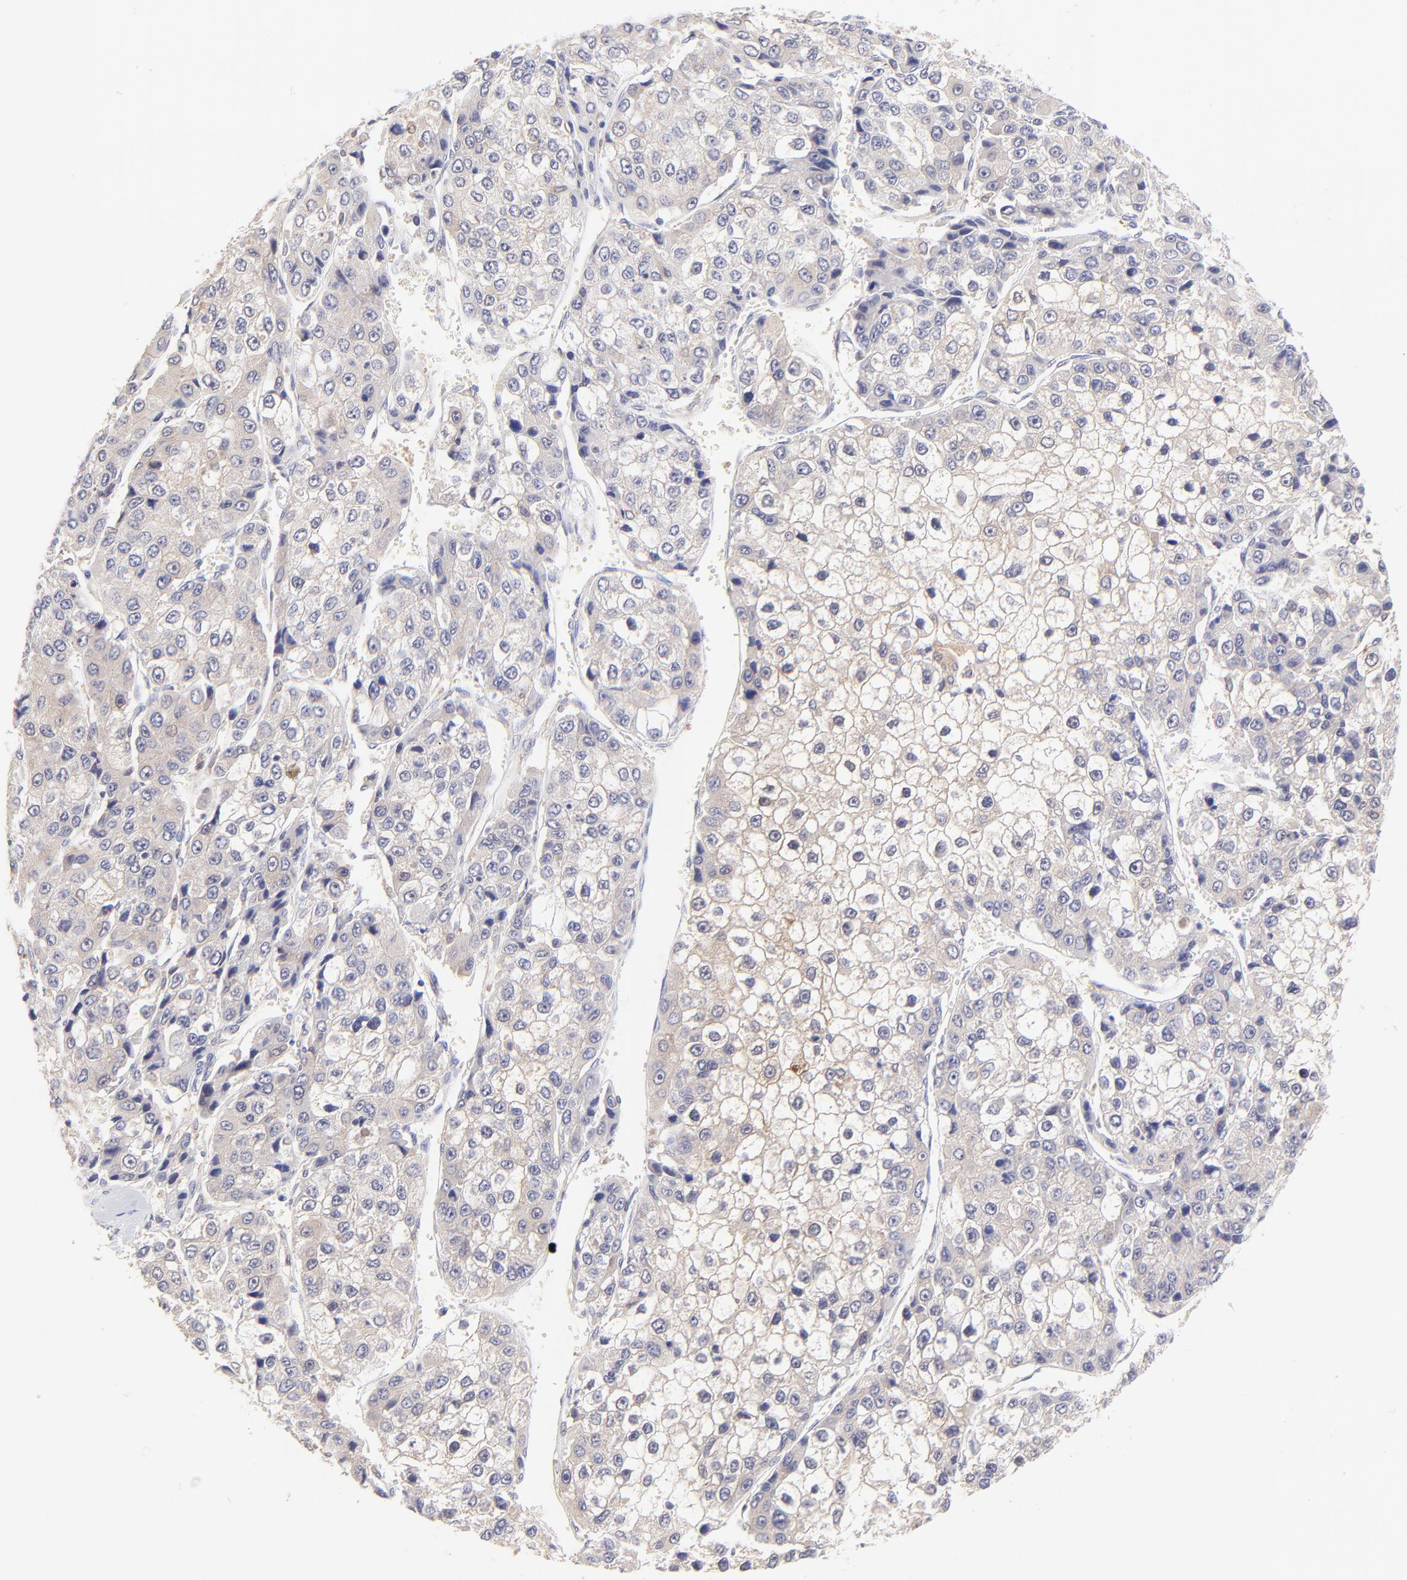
{"staining": {"intensity": "weak", "quantity": ">75%", "location": "cytoplasmic/membranous"}, "tissue": "liver cancer", "cell_type": "Tumor cells", "image_type": "cancer", "snomed": [{"axis": "morphology", "description": "Carcinoma, Hepatocellular, NOS"}, {"axis": "topography", "description": "Liver"}], "caption": "DAB (3,3'-diaminobenzidine) immunohistochemical staining of liver cancer exhibits weak cytoplasmic/membranous protein staining in about >75% of tumor cells.", "gene": "HYAL1", "patient": {"sex": "female", "age": 66}}